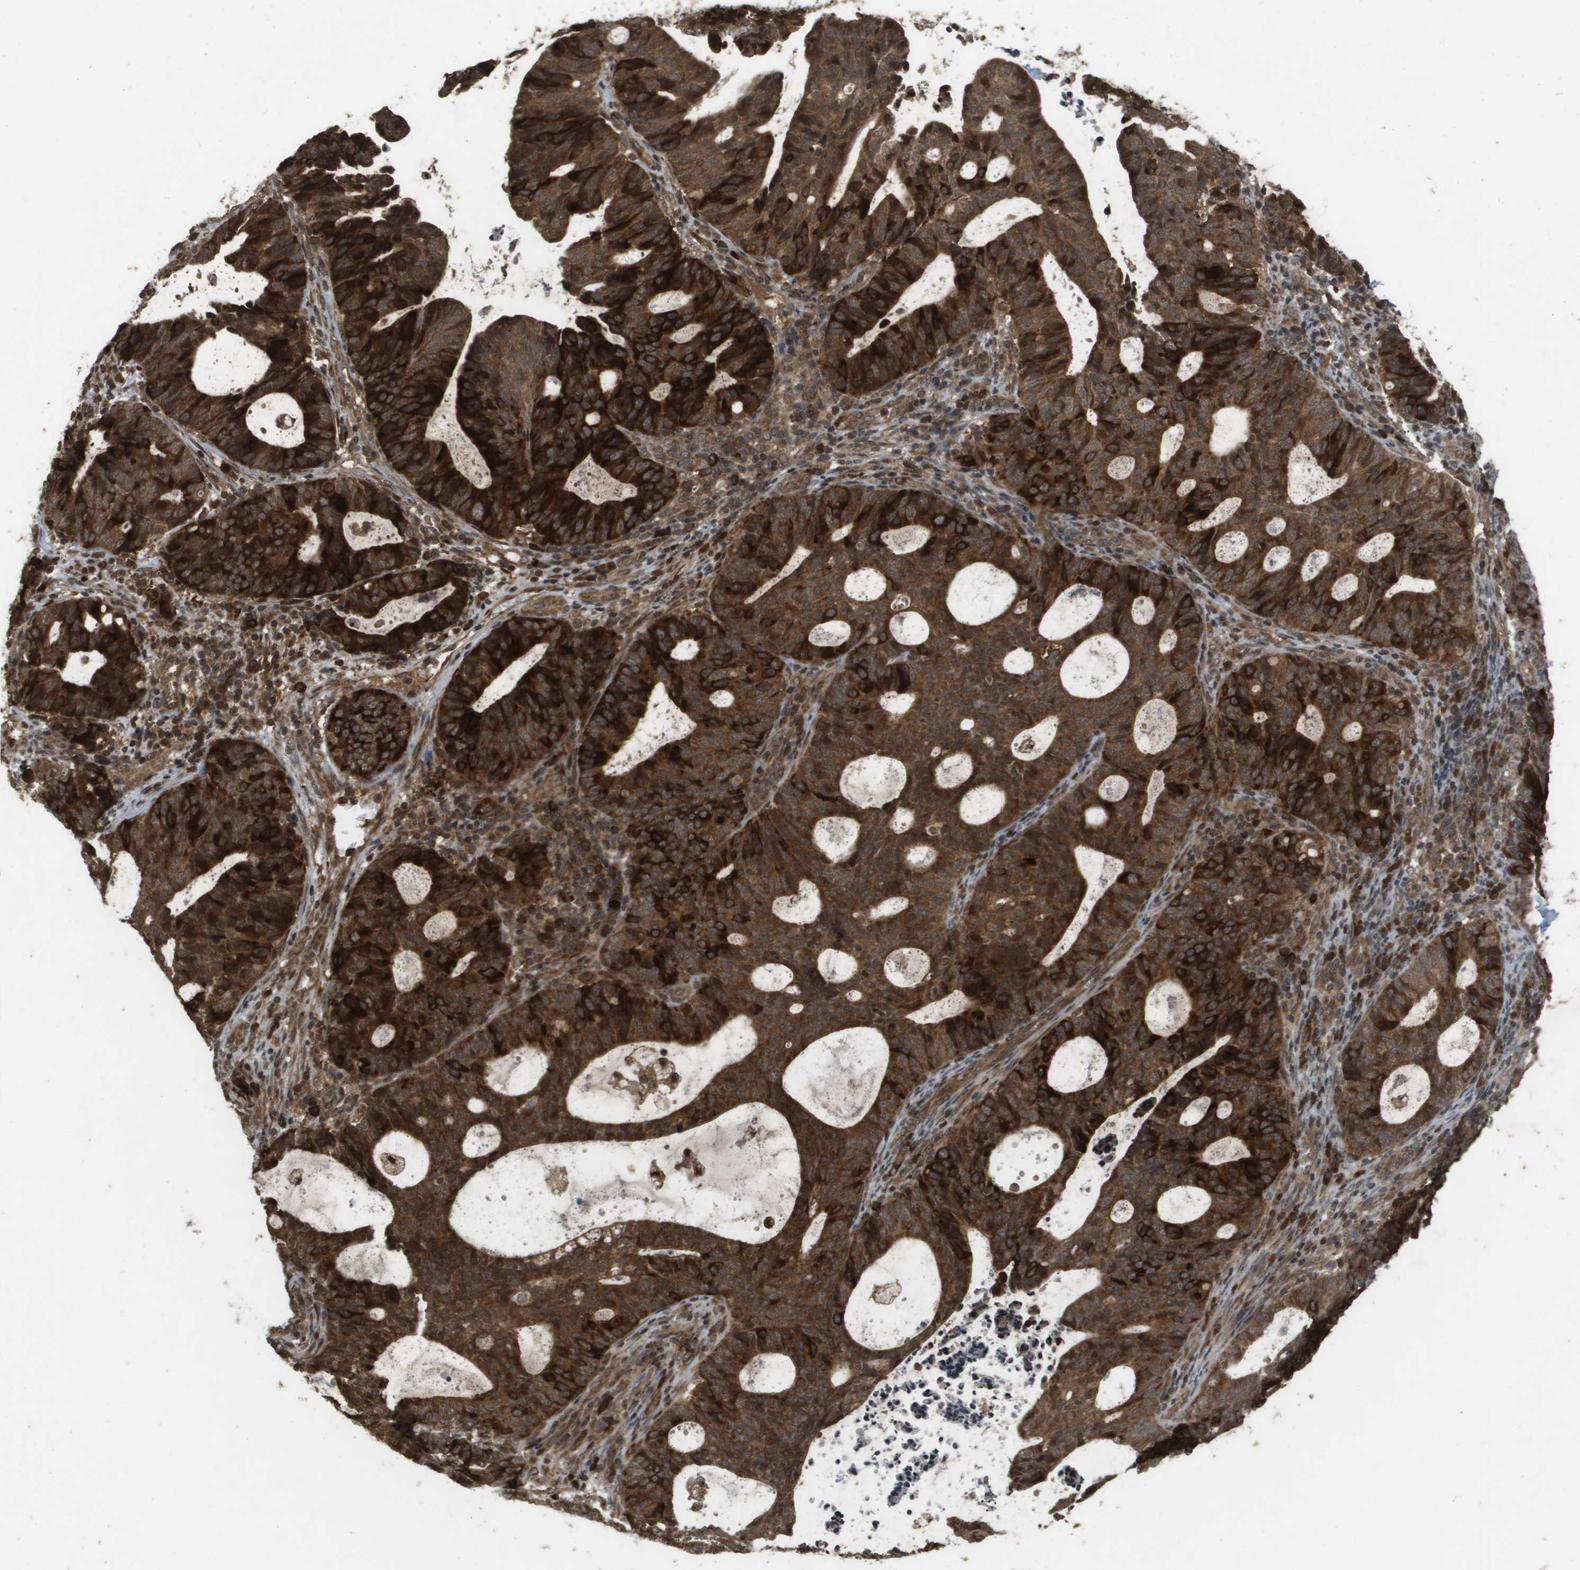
{"staining": {"intensity": "strong", "quantity": ">75%", "location": "cytoplasmic/membranous,nuclear"}, "tissue": "endometrial cancer", "cell_type": "Tumor cells", "image_type": "cancer", "snomed": [{"axis": "morphology", "description": "Adenocarcinoma, NOS"}, {"axis": "topography", "description": "Uterus"}], "caption": "IHC (DAB) staining of endometrial cancer (adenocarcinoma) displays strong cytoplasmic/membranous and nuclear protein positivity in approximately >75% of tumor cells. Immunohistochemistry (ihc) stains the protein in brown and the nuclei are stained blue.", "gene": "KIF11", "patient": {"sex": "female", "age": 83}}